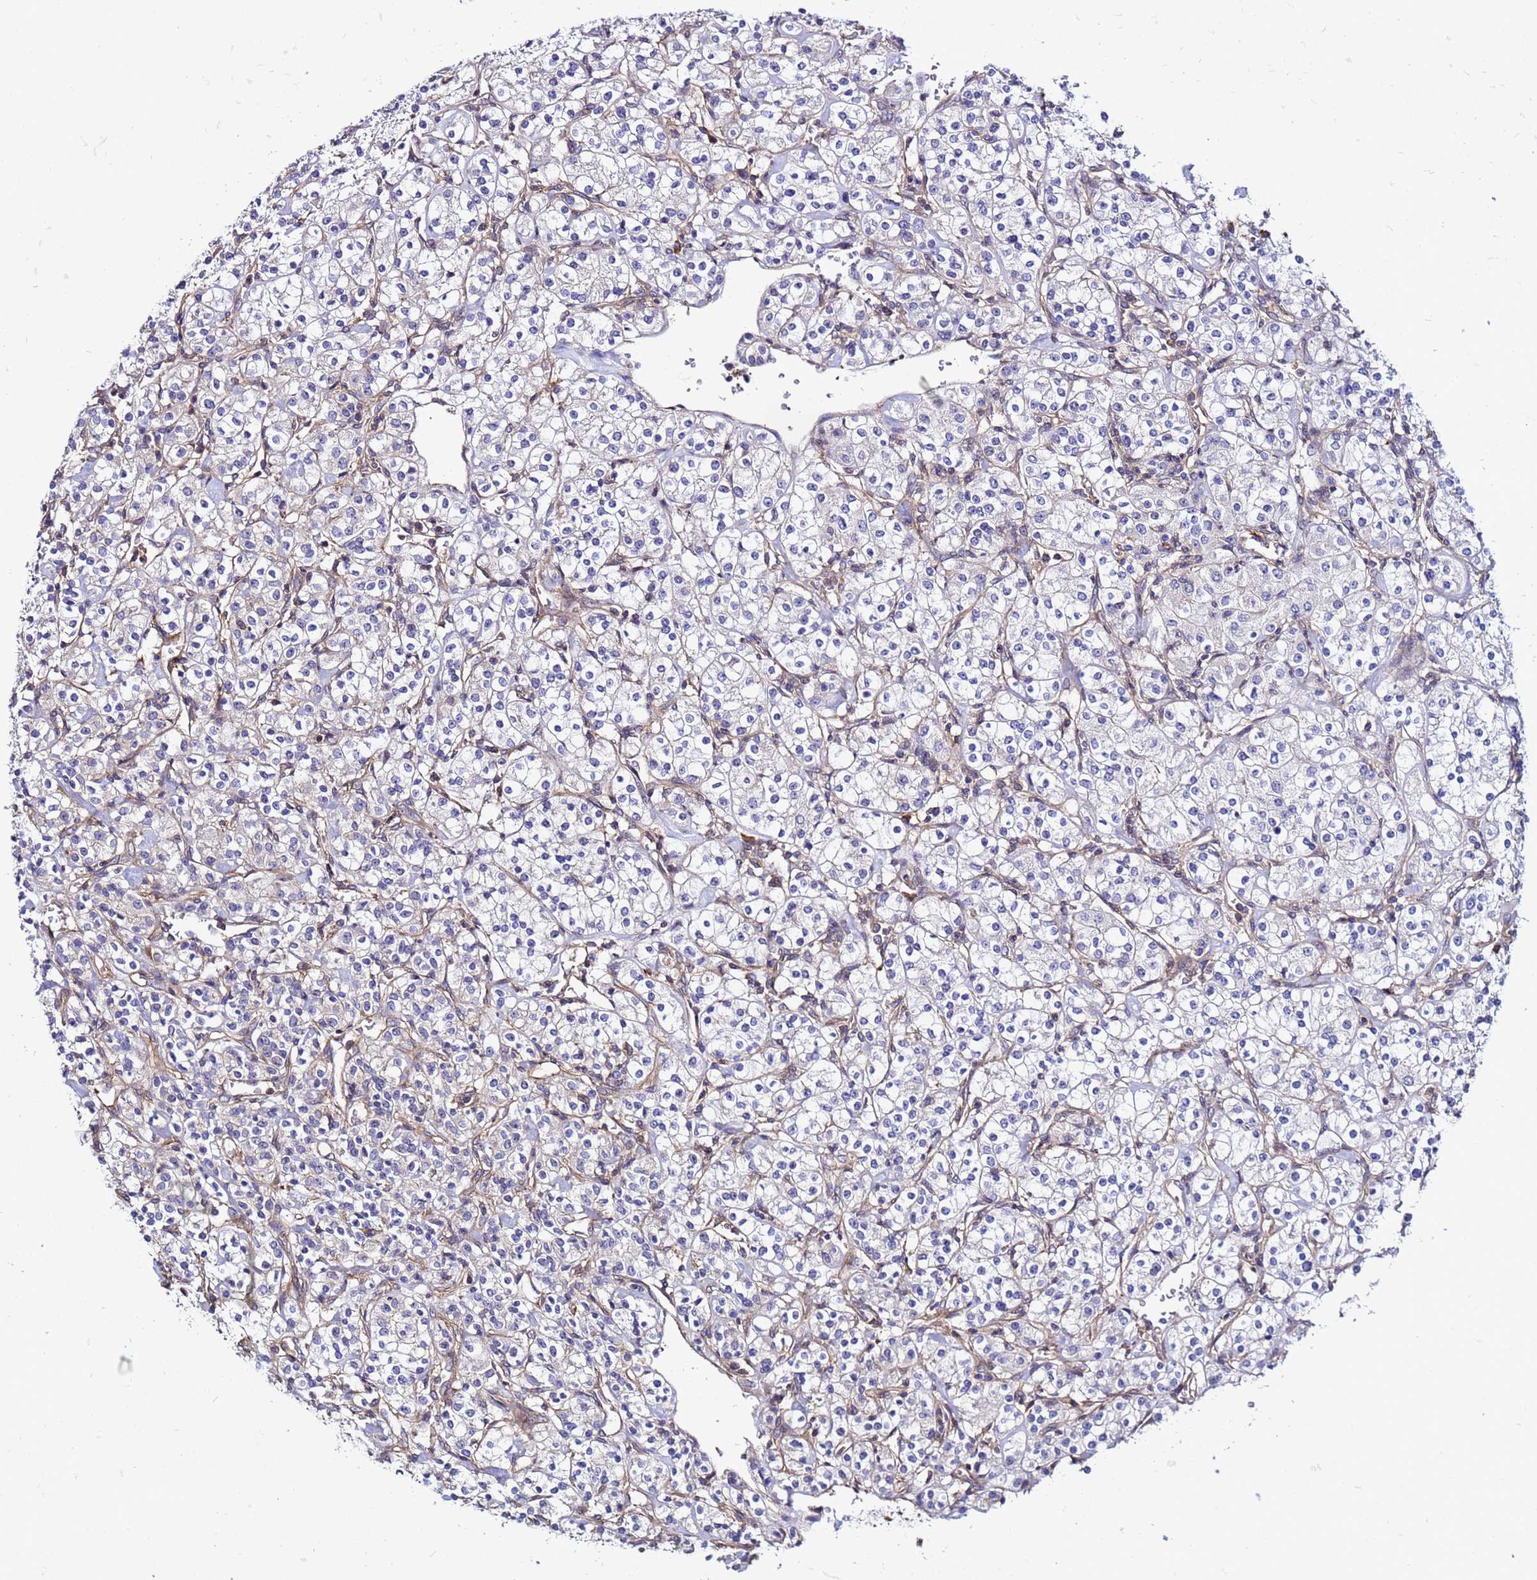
{"staining": {"intensity": "negative", "quantity": "none", "location": "none"}, "tissue": "renal cancer", "cell_type": "Tumor cells", "image_type": "cancer", "snomed": [{"axis": "morphology", "description": "Adenocarcinoma, NOS"}, {"axis": "topography", "description": "Kidney"}], "caption": "Tumor cells show no significant protein positivity in renal cancer (adenocarcinoma).", "gene": "STK38", "patient": {"sex": "male", "age": 77}}